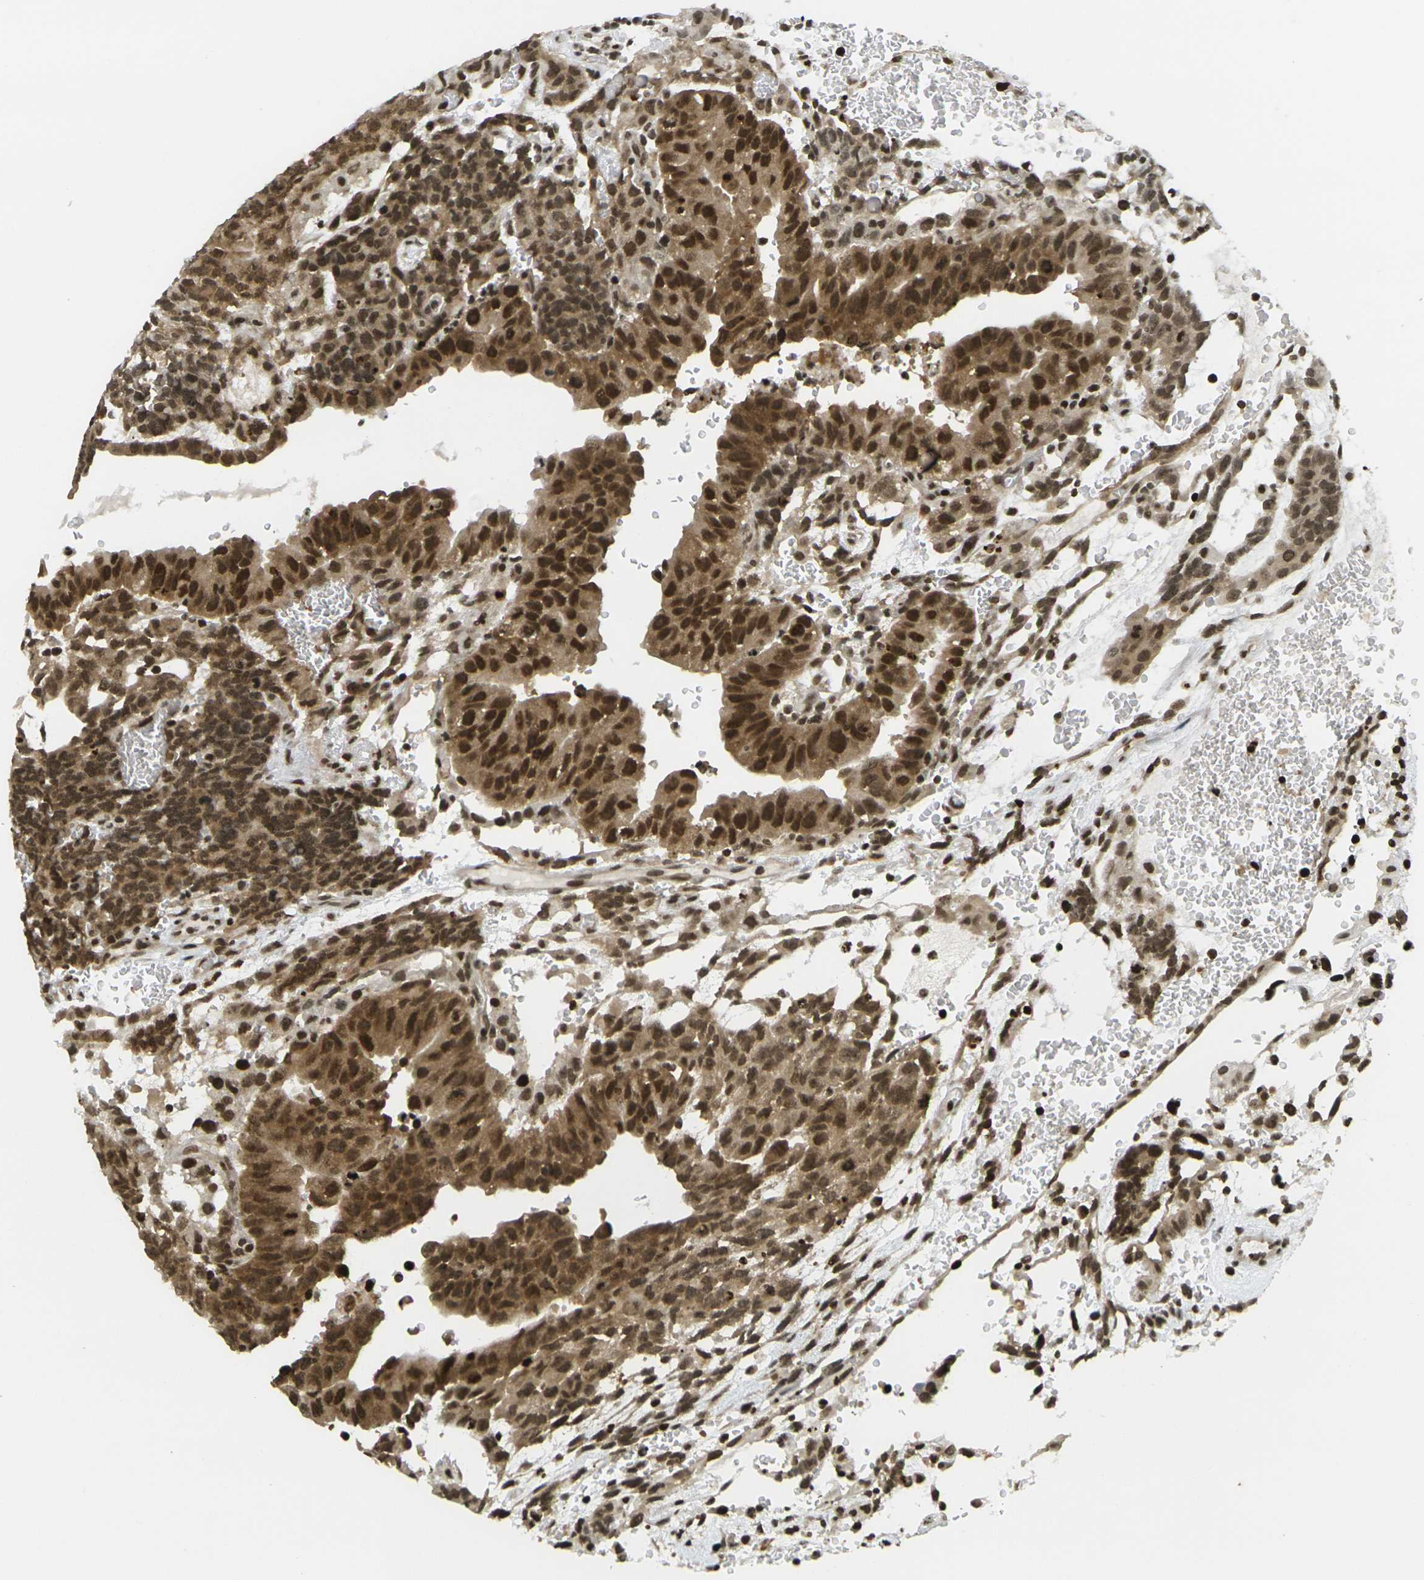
{"staining": {"intensity": "strong", "quantity": ">75%", "location": "cytoplasmic/membranous,nuclear"}, "tissue": "testis cancer", "cell_type": "Tumor cells", "image_type": "cancer", "snomed": [{"axis": "morphology", "description": "Seminoma, NOS"}, {"axis": "morphology", "description": "Carcinoma, Embryonal, NOS"}, {"axis": "topography", "description": "Testis"}], "caption": "This histopathology image displays testis cancer (seminoma) stained with immunohistochemistry (IHC) to label a protein in brown. The cytoplasmic/membranous and nuclear of tumor cells show strong positivity for the protein. Nuclei are counter-stained blue.", "gene": "RUVBL2", "patient": {"sex": "male", "age": 52}}